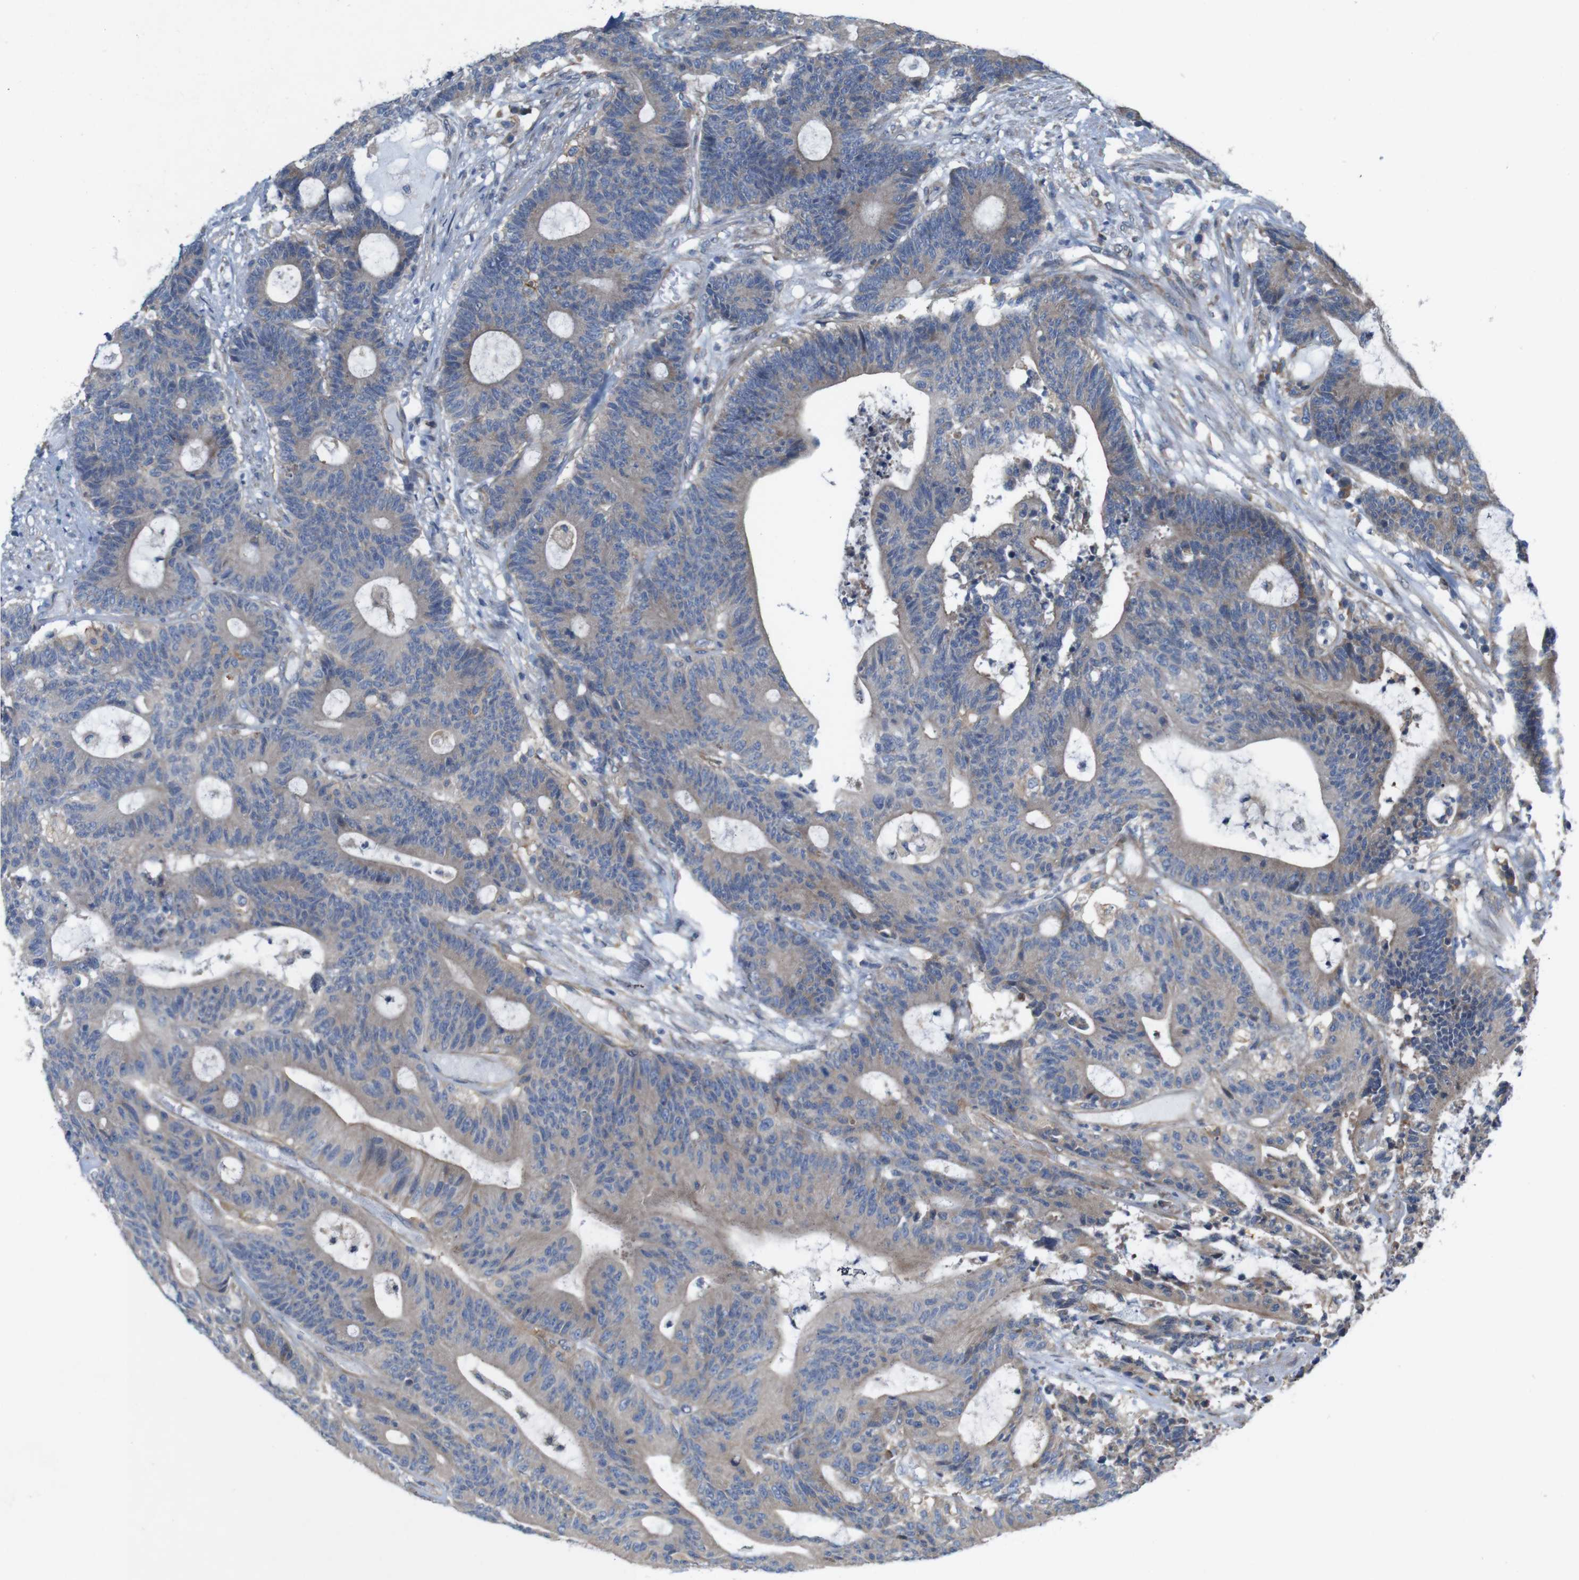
{"staining": {"intensity": "weak", "quantity": ">75%", "location": "cytoplasmic/membranous"}, "tissue": "colorectal cancer", "cell_type": "Tumor cells", "image_type": "cancer", "snomed": [{"axis": "morphology", "description": "Adenocarcinoma, NOS"}, {"axis": "topography", "description": "Colon"}], "caption": "Colorectal cancer (adenocarcinoma) stained with a brown dye reveals weak cytoplasmic/membranous positive staining in about >75% of tumor cells.", "gene": "SIGLEC8", "patient": {"sex": "female", "age": 84}}